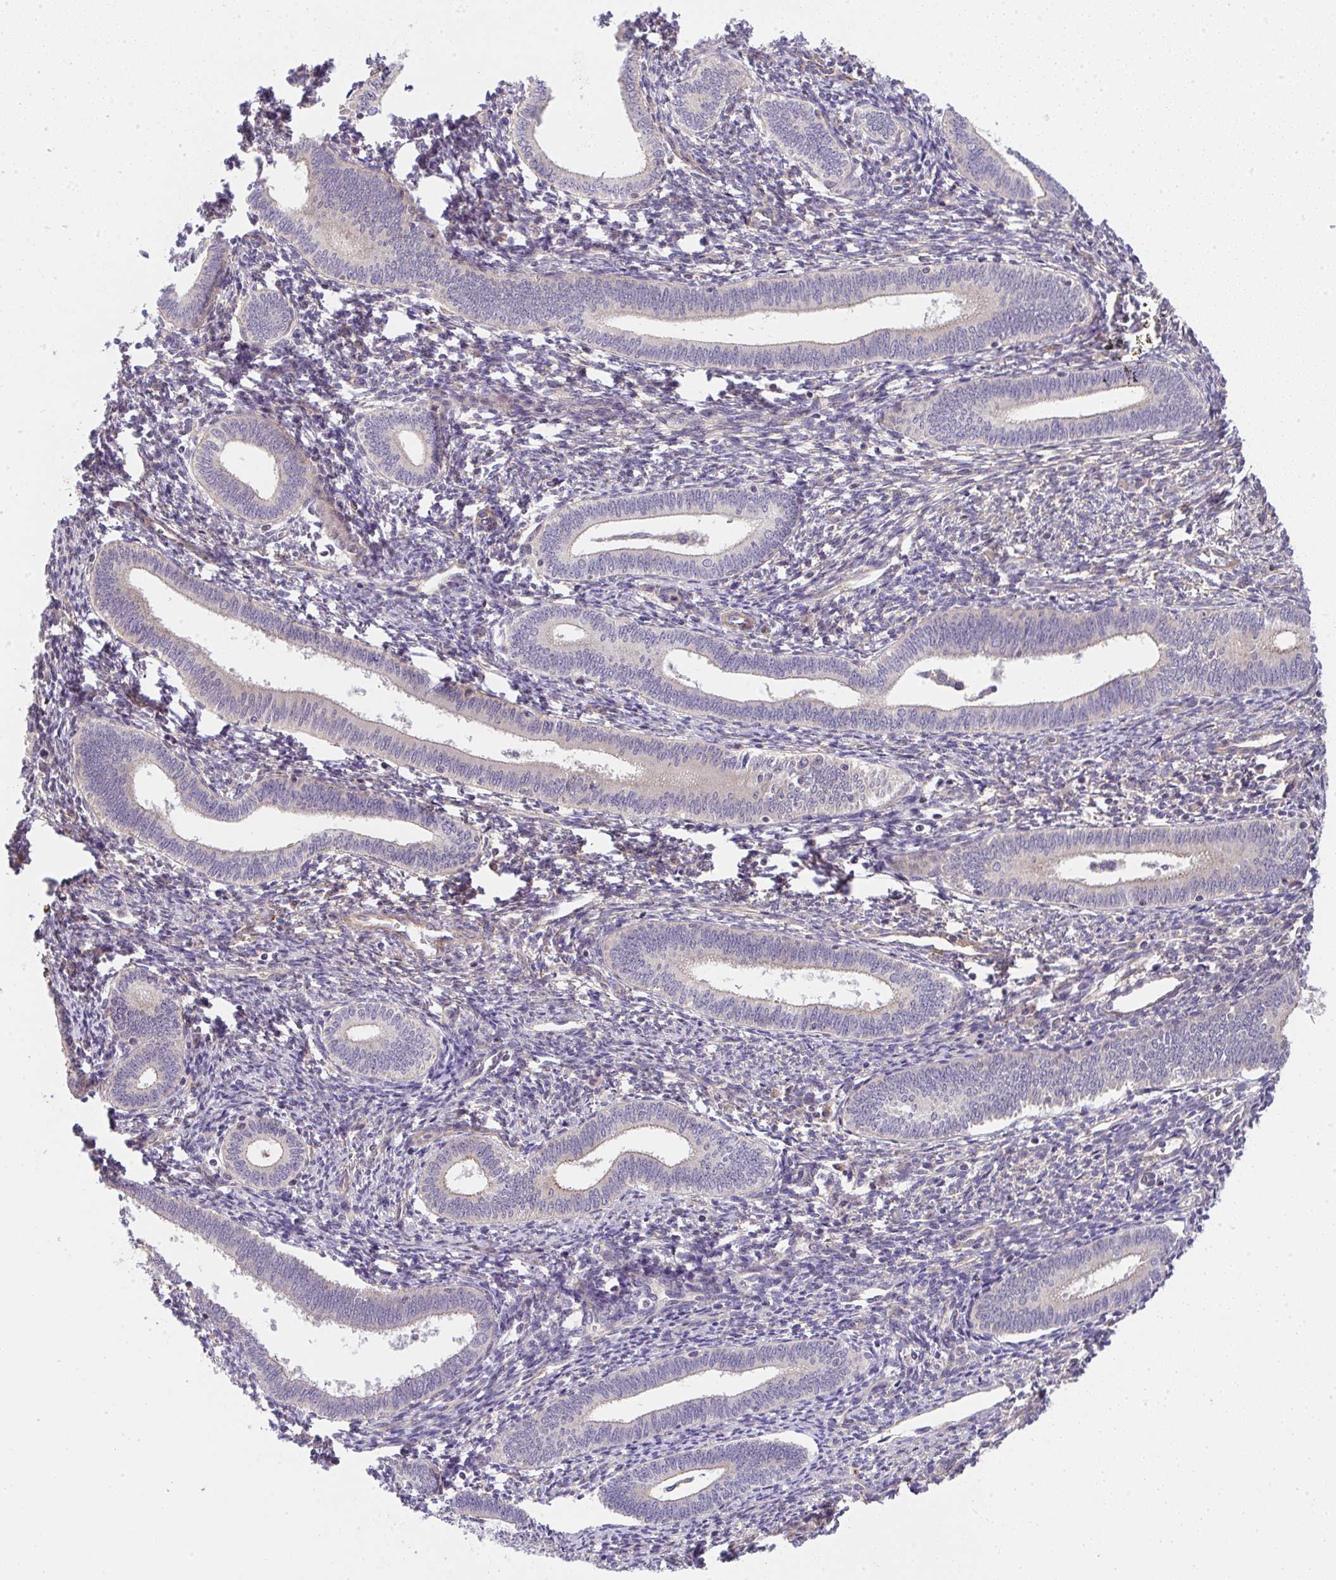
{"staining": {"intensity": "negative", "quantity": "none", "location": "none"}, "tissue": "endometrium", "cell_type": "Cells in endometrial stroma", "image_type": "normal", "snomed": [{"axis": "morphology", "description": "Normal tissue, NOS"}, {"axis": "topography", "description": "Endometrium"}], "caption": "Immunohistochemical staining of normal endometrium displays no significant staining in cells in endometrial stroma. Nuclei are stained in blue.", "gene": "ZNF696", "patient": {"sex": "female", "age": 41}}